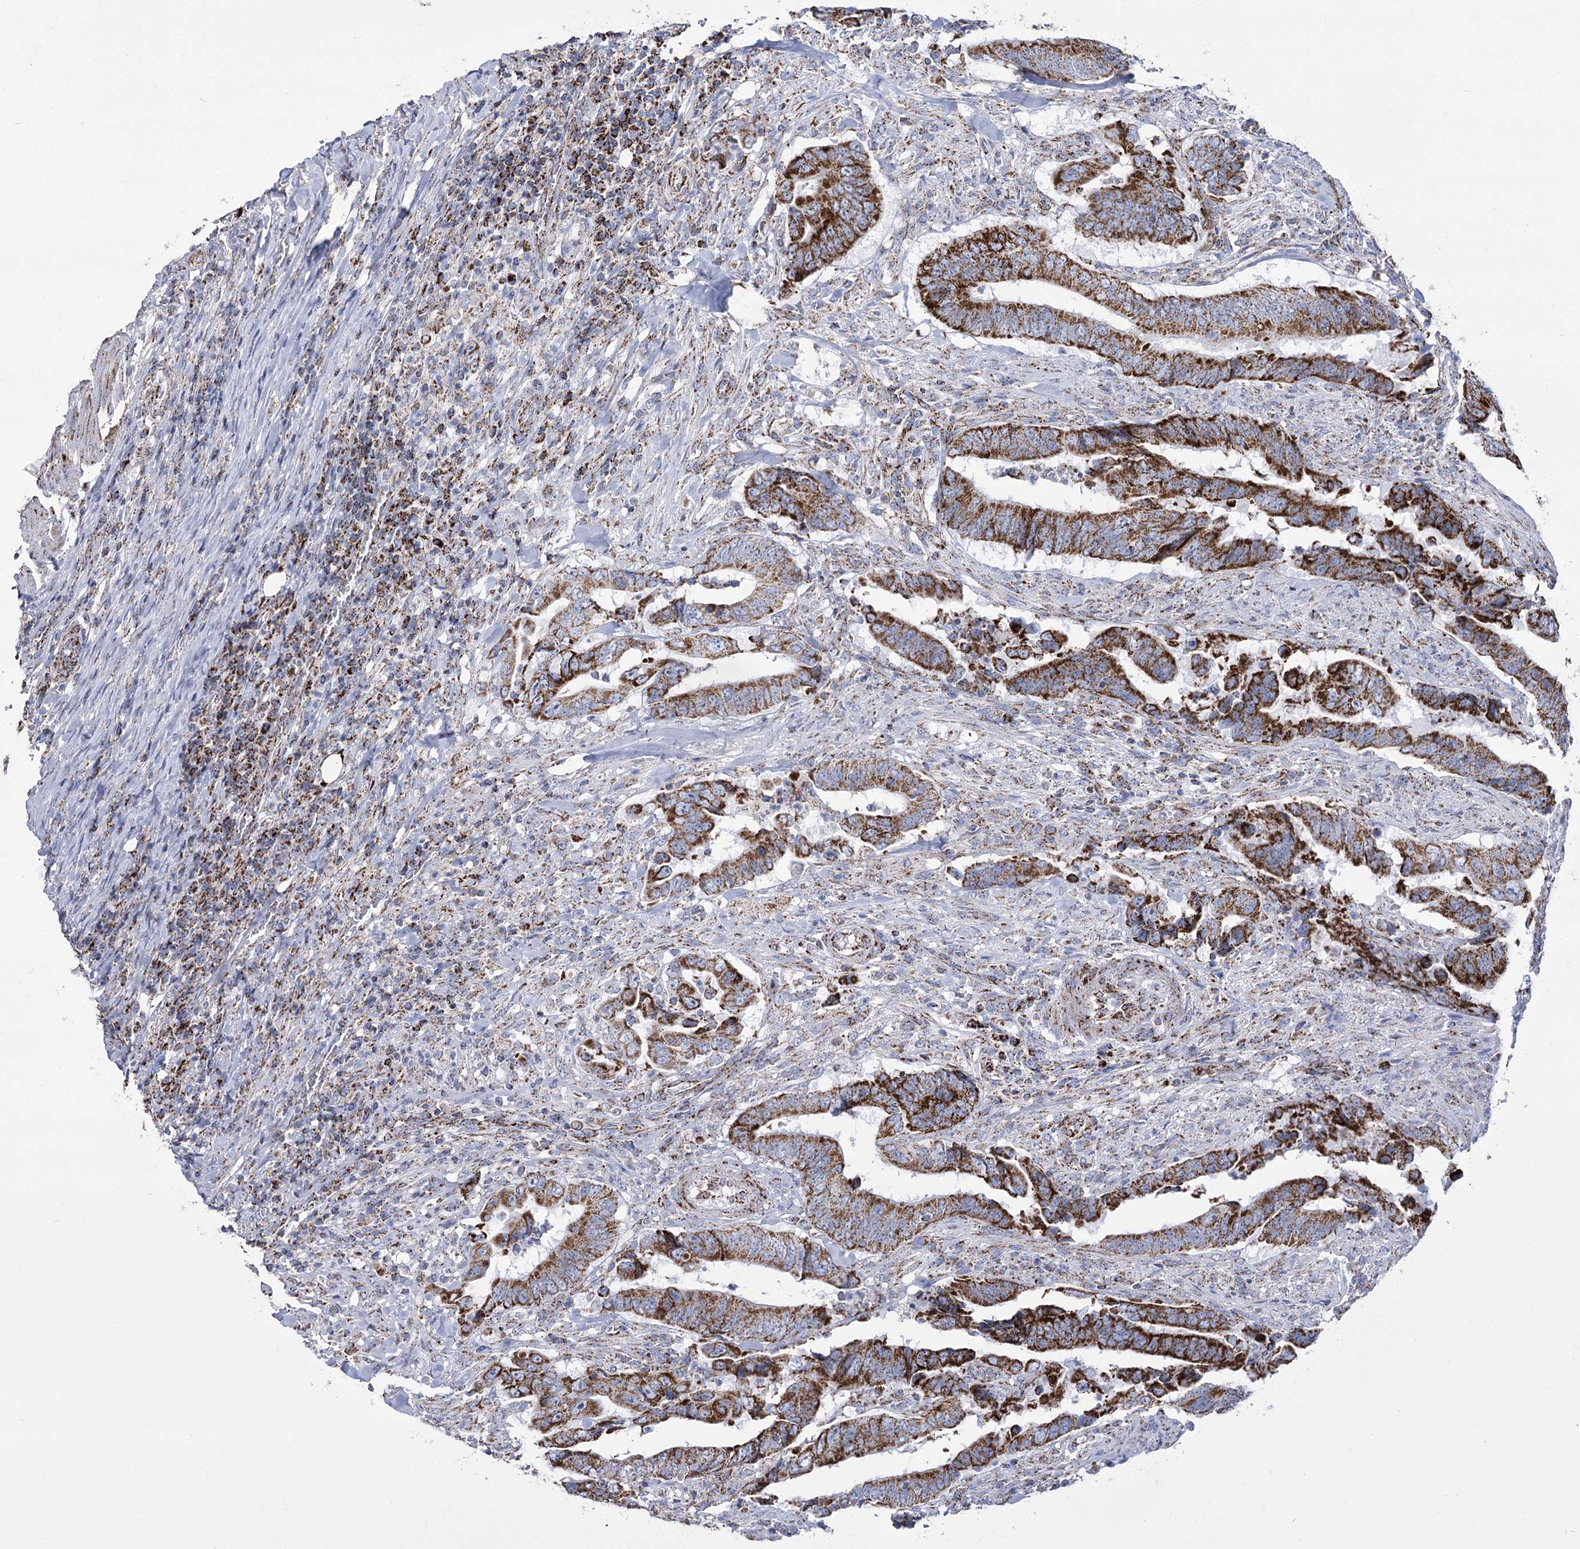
{"staining": {"intensity": "strong", "quantity": ">75%", "location": "cytoplasmic/membranous"}, "tissue": "colorectal cancer", "cell_type": "Tumor cells", "image_type": "cancer", "snomed": [{"axis": "morphology", "description": "Normal tissue, NOS"}, {"axis": "morphology", "description": "Adenocarcinoma, NOS"}, {"axis": "topography", "description": "Colon"}], "caption": "Immunohistochemical staining of colorectal adenocarcinoma demonstrates high levels of strong cytoplasmic/membranous positivity in about >75% of tumor cells.", "gene": "PDHB", "patient": {"sex": "male", "age": 56}}